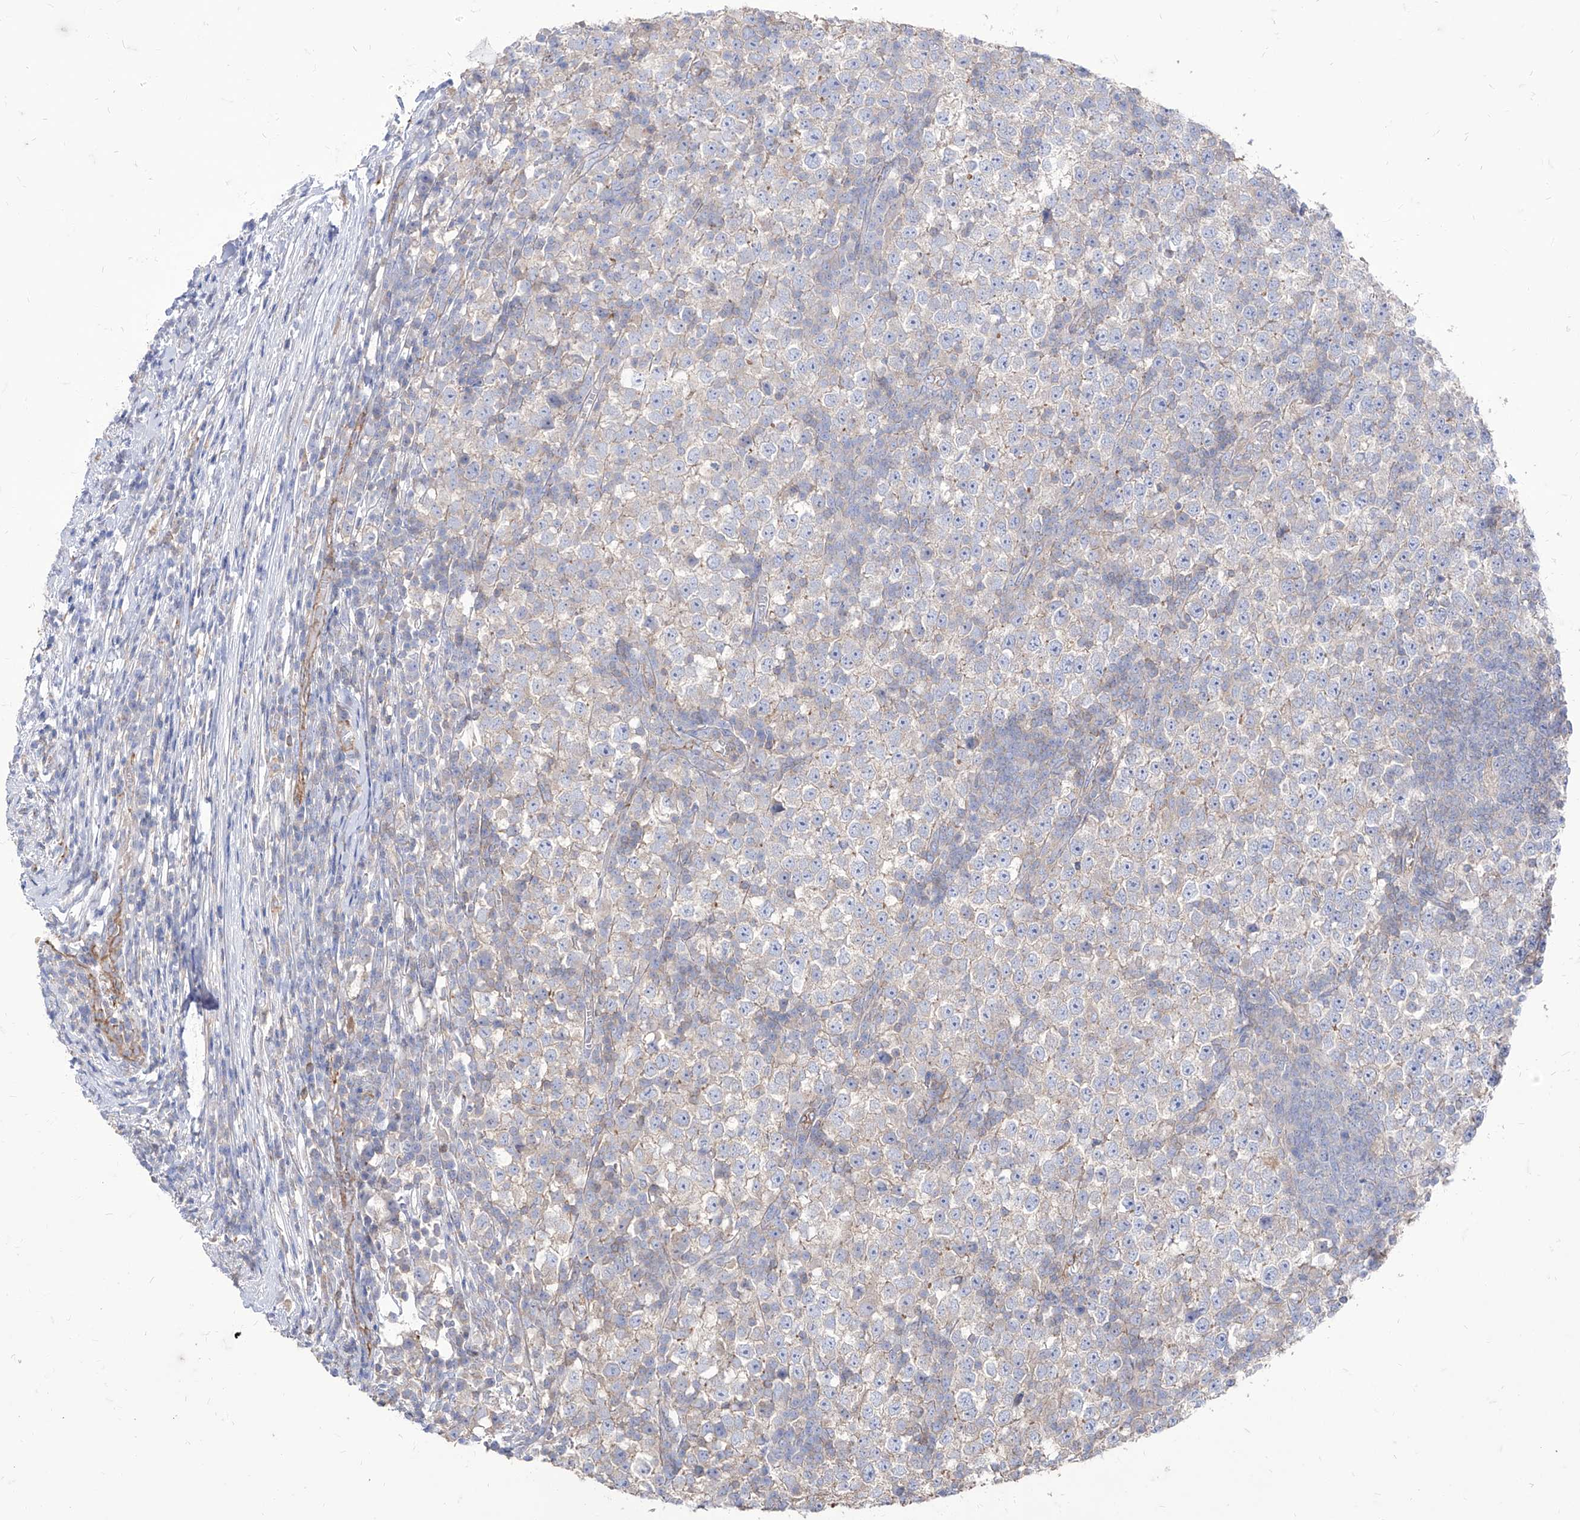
{"staining": {"intensity": "negative", "quantity": "none", "location": "none"}, "tissue": "testis cancer", "cell_type": "Tumor cells", "image_type": "cancer", "snomed": [{"axis": "morphology", "description": "Seminoma, NOS"}, {"axis": "topography", "description": "Testis"}], "caption": "The photomicrograph shows no significant staining in tumor cells of testis cancer (seminoma).", "gene": "C1orf74", "patient": {"sex": "male", "age": 65}}